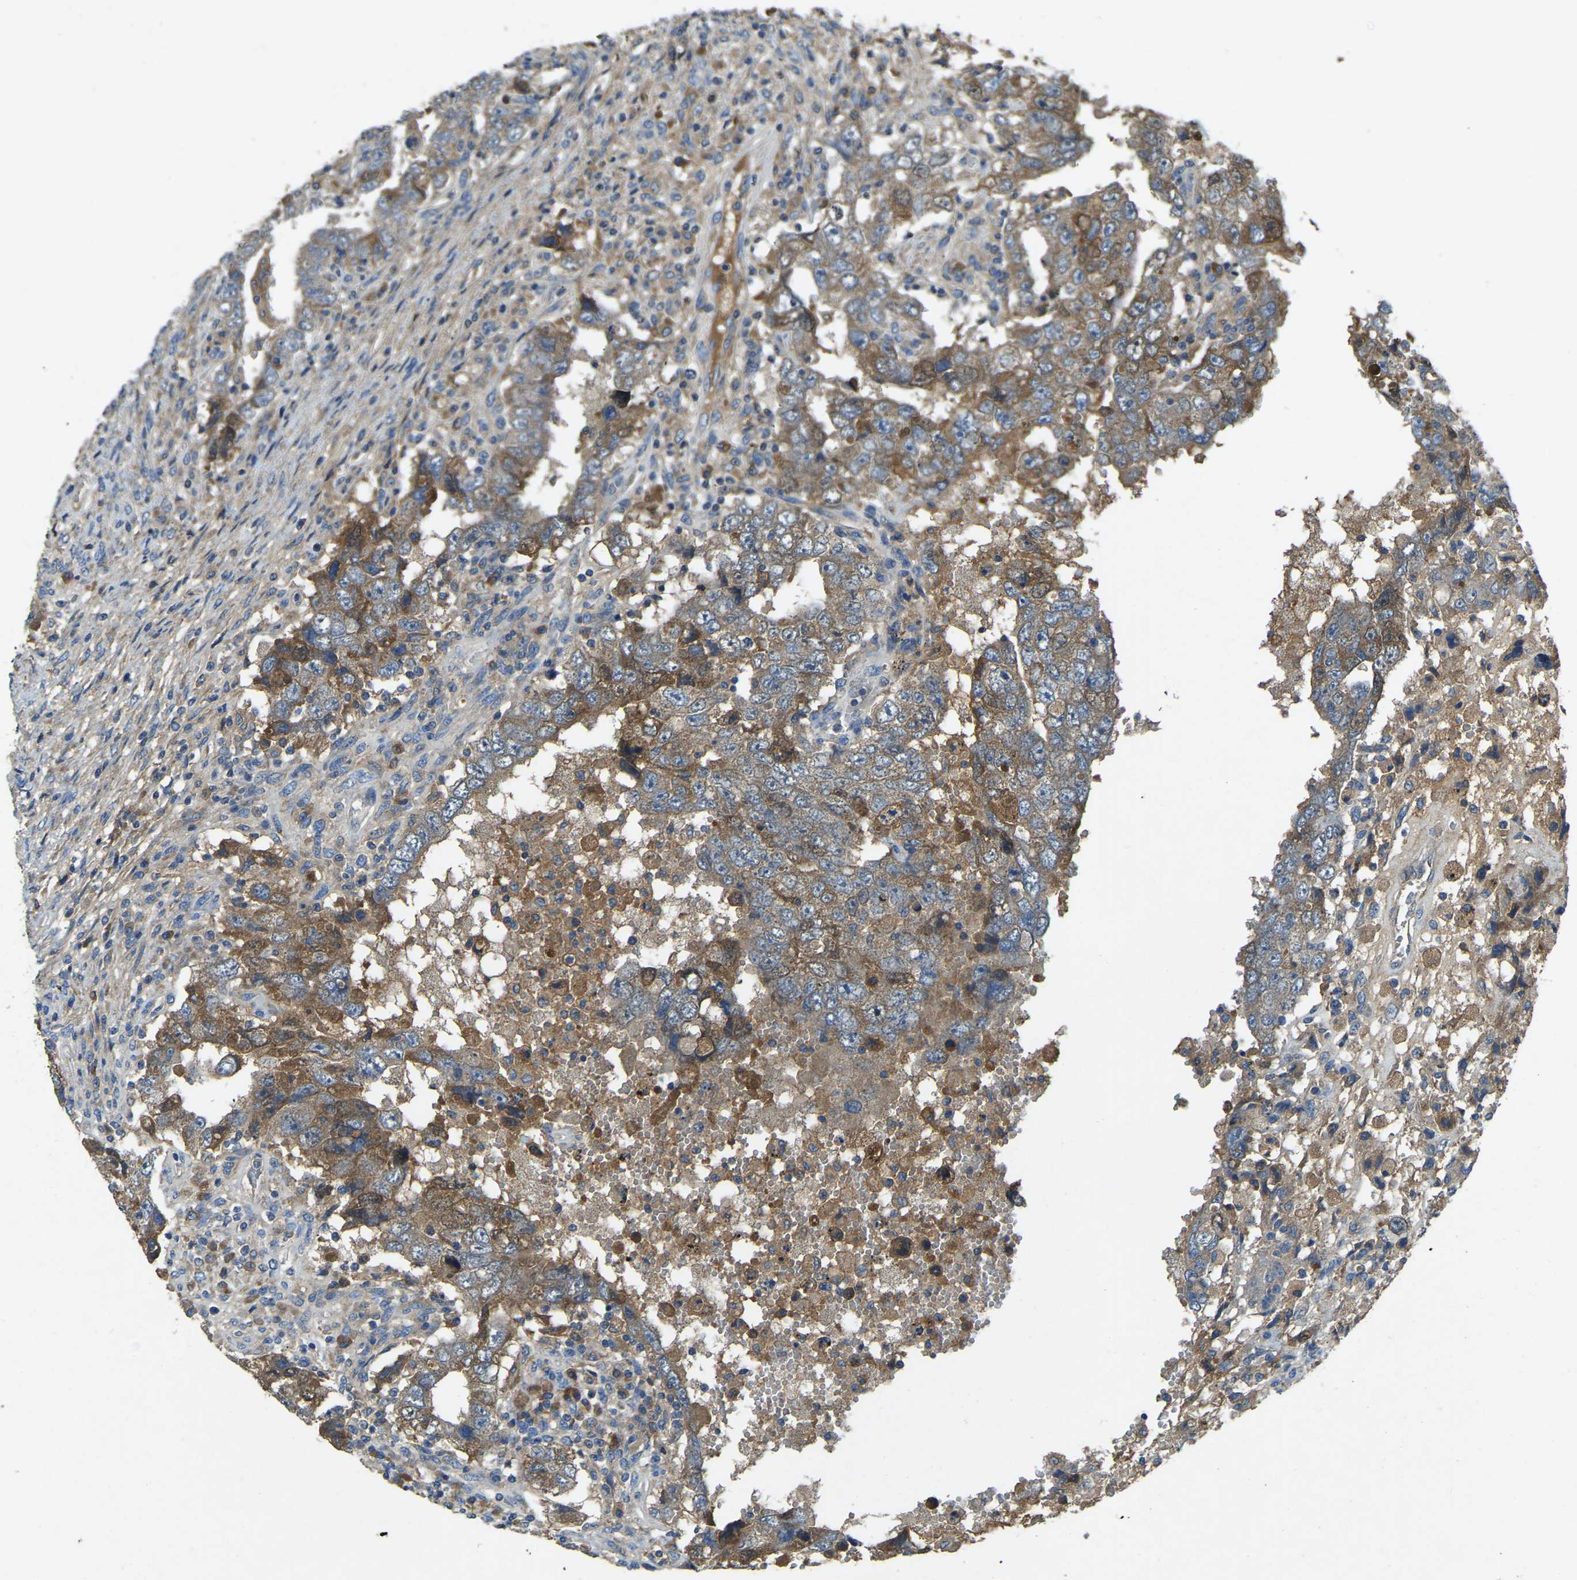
{"staining": {"intensity": "moderate", "quantity": "25%-75%", "location": "cytoplasmic/membranous"}, "tissue": "testis cancer", "cell_type": "Tumor cells", "image_type": "cancer", "snomed": [{"axis": "morphology", "description": "Carcinoma, Embryonal, NOS"}, {"axis": "topography", "description": "Testis"}], "caption": "Immunohistochemistry (IHC) staining of testis embryonal carcinoma, which exhibits medium levels of moderate cytoplasmic/membranous positivity in approximately 25%-75% of tumor cells indicating moderate cytoplasmic/membranous protein staining. The staining was performed using DAB (brown) for protein detection and nuclei were counterstained in hematoxylin (blue).", "gene": "ATP8B1", "patient": {"sex": "male", "age": 26}}